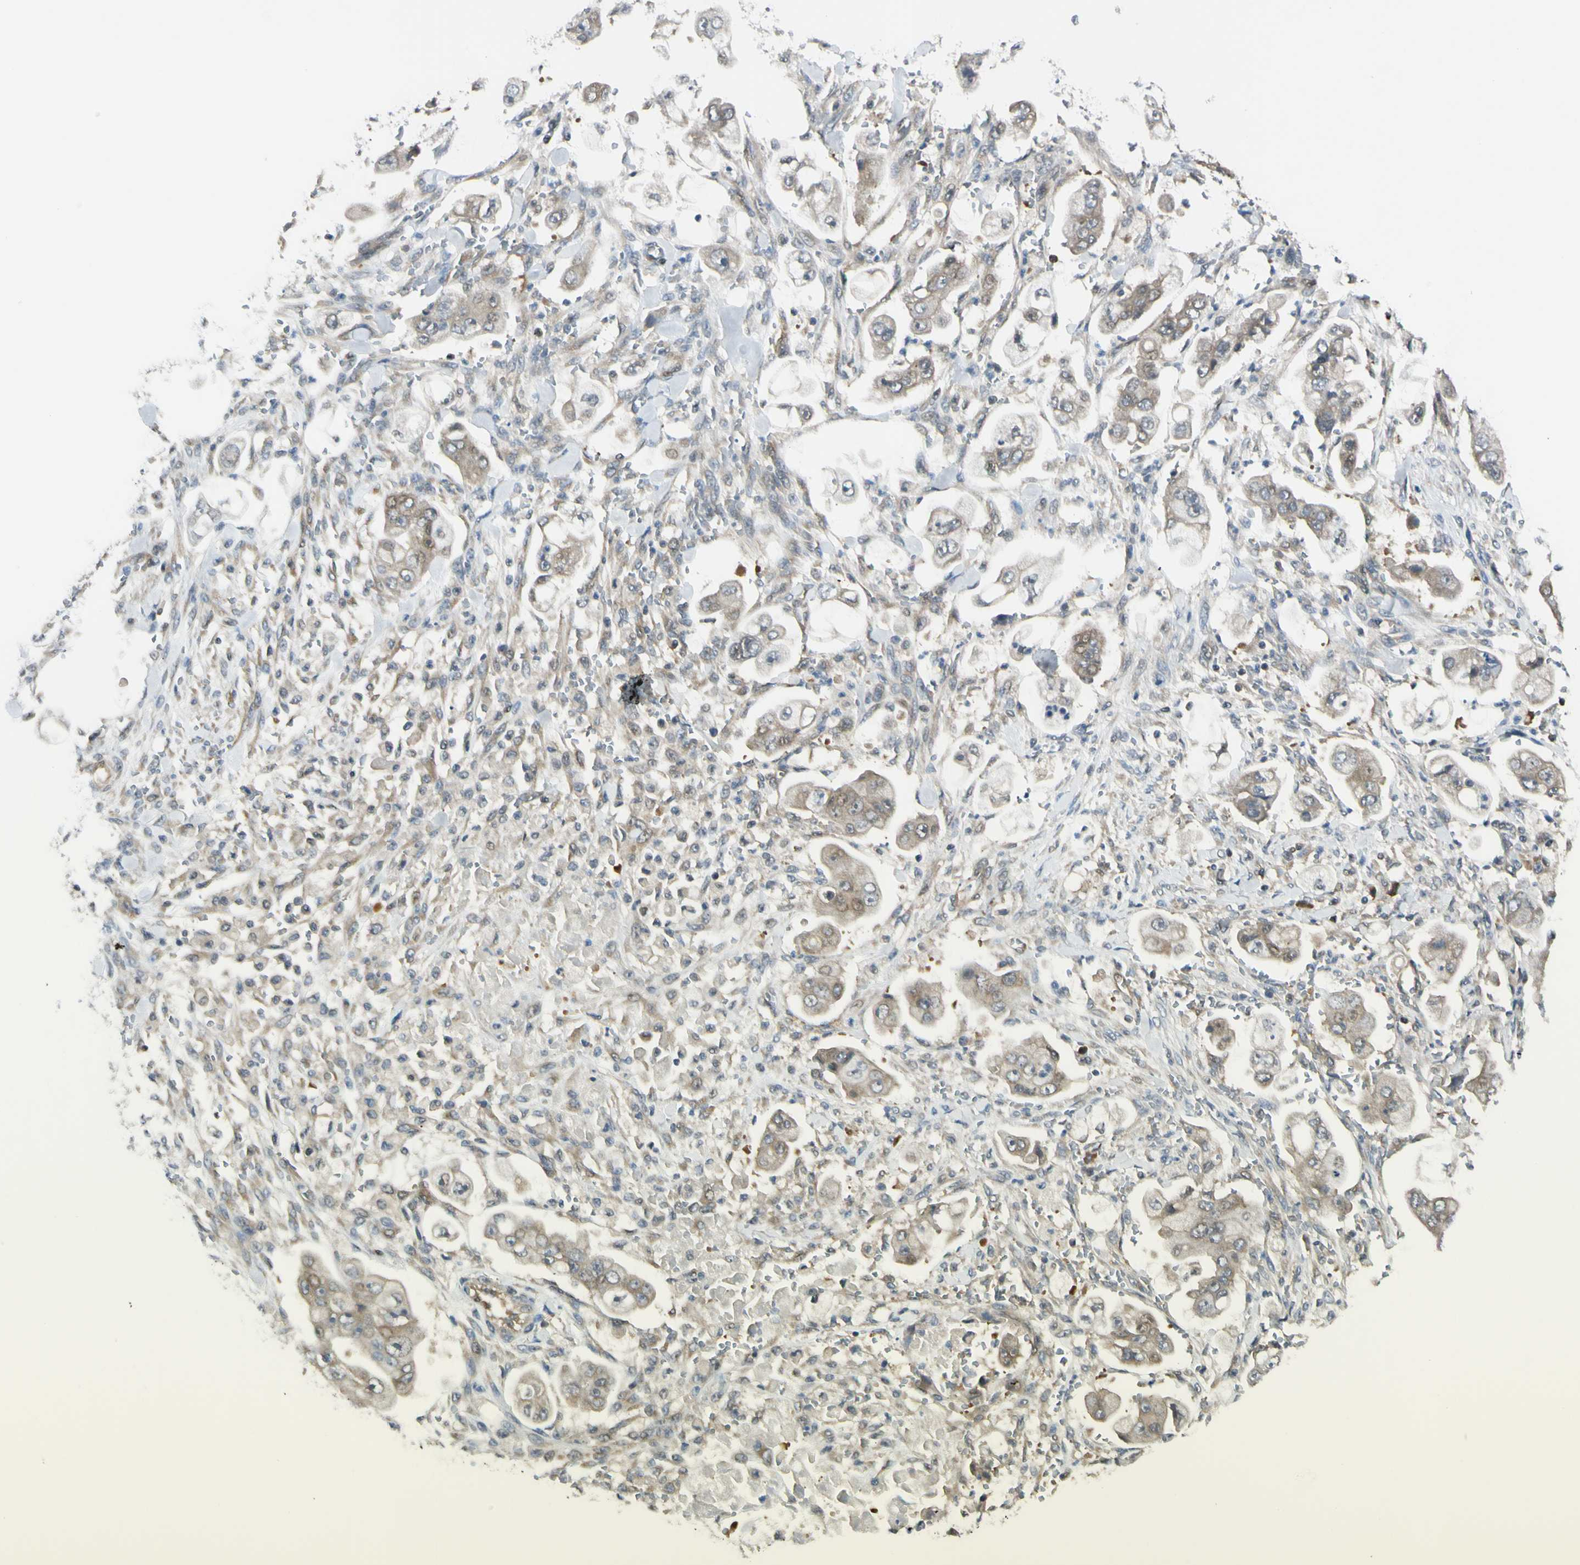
{"staining": {"intensity": "weak", "quantity": ">75%", "location": "cytoplasmic/membranous"}, "tissue": "stomach cancer", "cell_type": "Tumor cells", "image_type": "cancer", "snomed": [{"axis": "morphology", "description": "Adenocarcinoma, NOS"}, {"axis": "topography", "description": "Stomach"}], "caption": "Weak cytoplasmic/membranous expression for a protein is seen in about >75% of tumor cells of stomach cancer (adenocarcinoma) using immunohistochemistry.", "gene": "RASGRF1", "patient": {"sex": "male", "age": 62}}